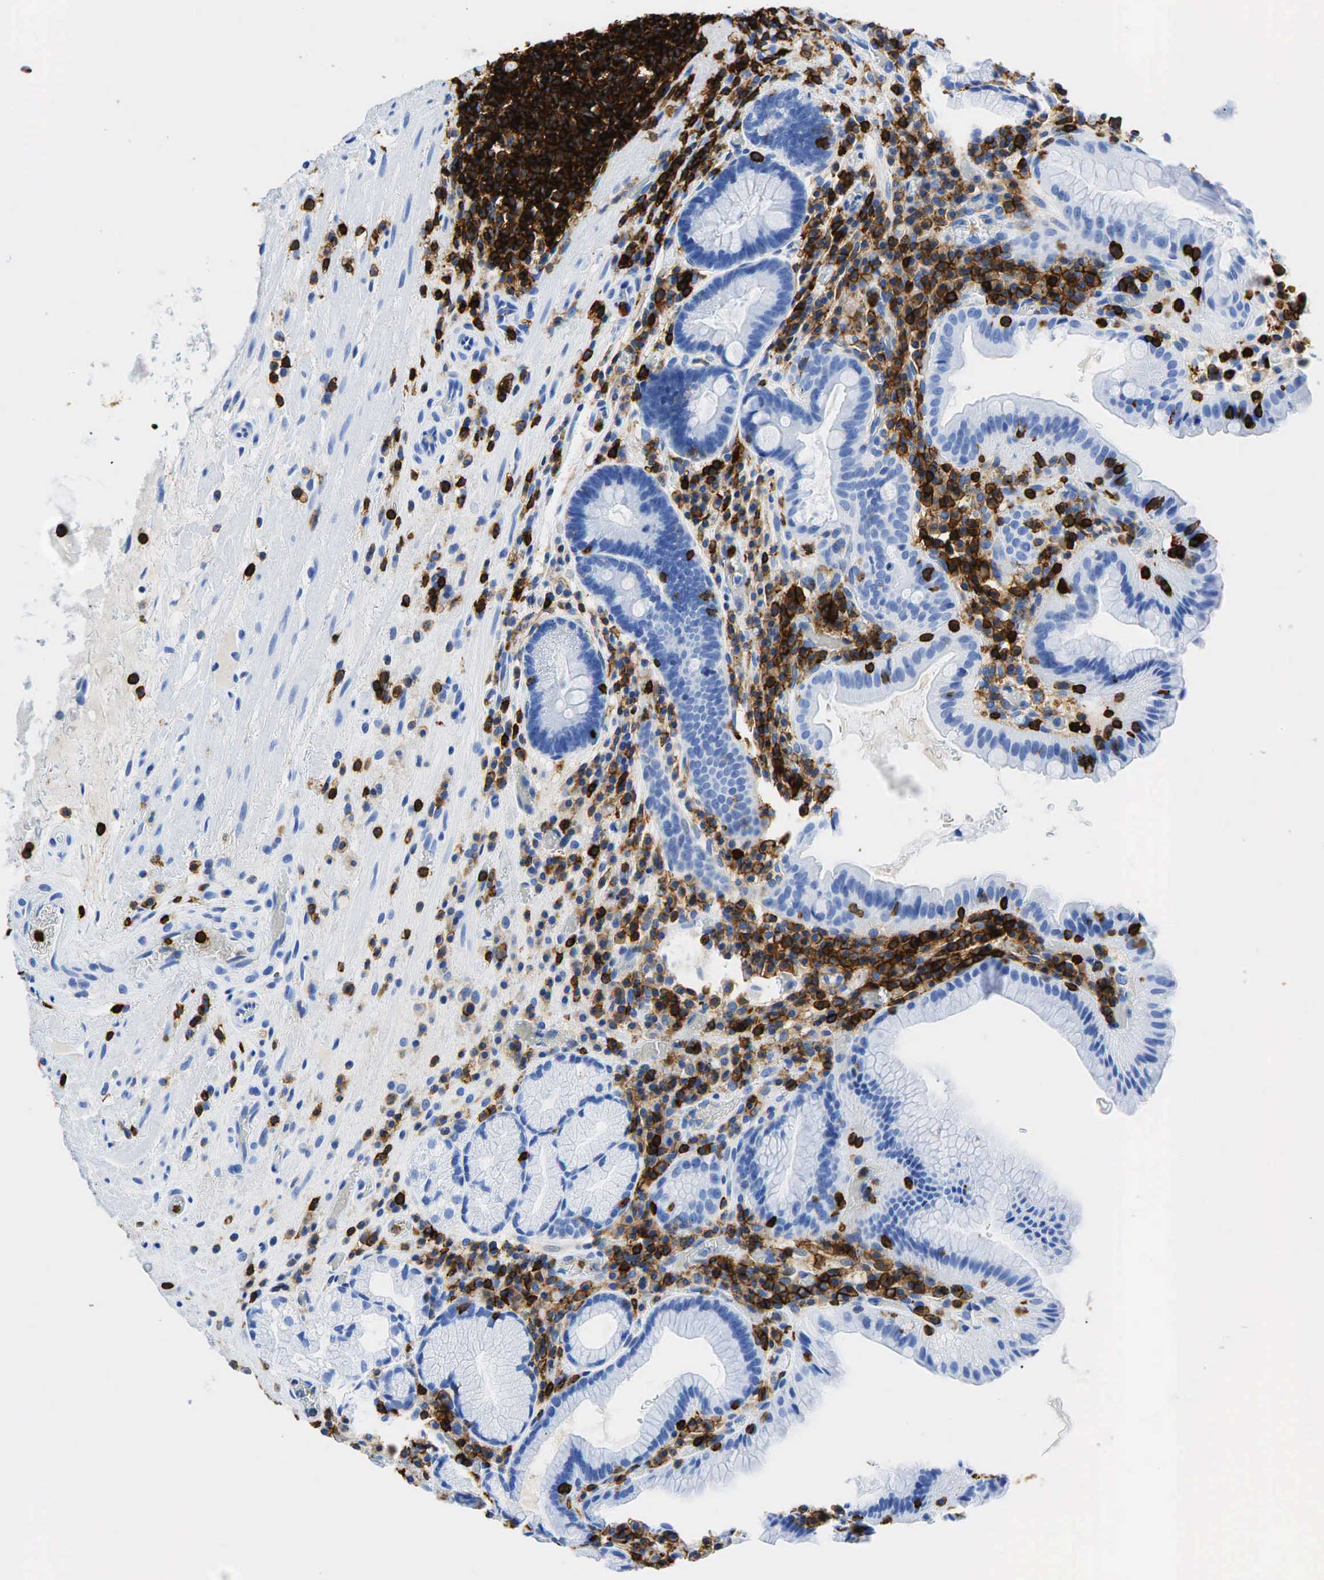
{"staining": {"intensity": "negative", "quantity": "none", "location": "none"}, "tissue": "stomach", "cell_type": "Glandular cells", "image_type": "normal", "snomed": [{"axis": "morphology", "description": "Normal tissue, NOS"}, {"axis": "topography", "description": "Stomach, lower"}, {"axis": "topography", "description": "Duodenum"}], "caption": "Glandular cells show no significant protein positivity in unremarkable stomach. The staining was performed using DAB (3,3'-diaminobenzidine) to visualize the protein expression in brown, while the nuclei were stained in blue with hematoxylin (Magnification: 20x).", "gene": "PTPRC", "patient": {"sex": "male", "age": 84}}